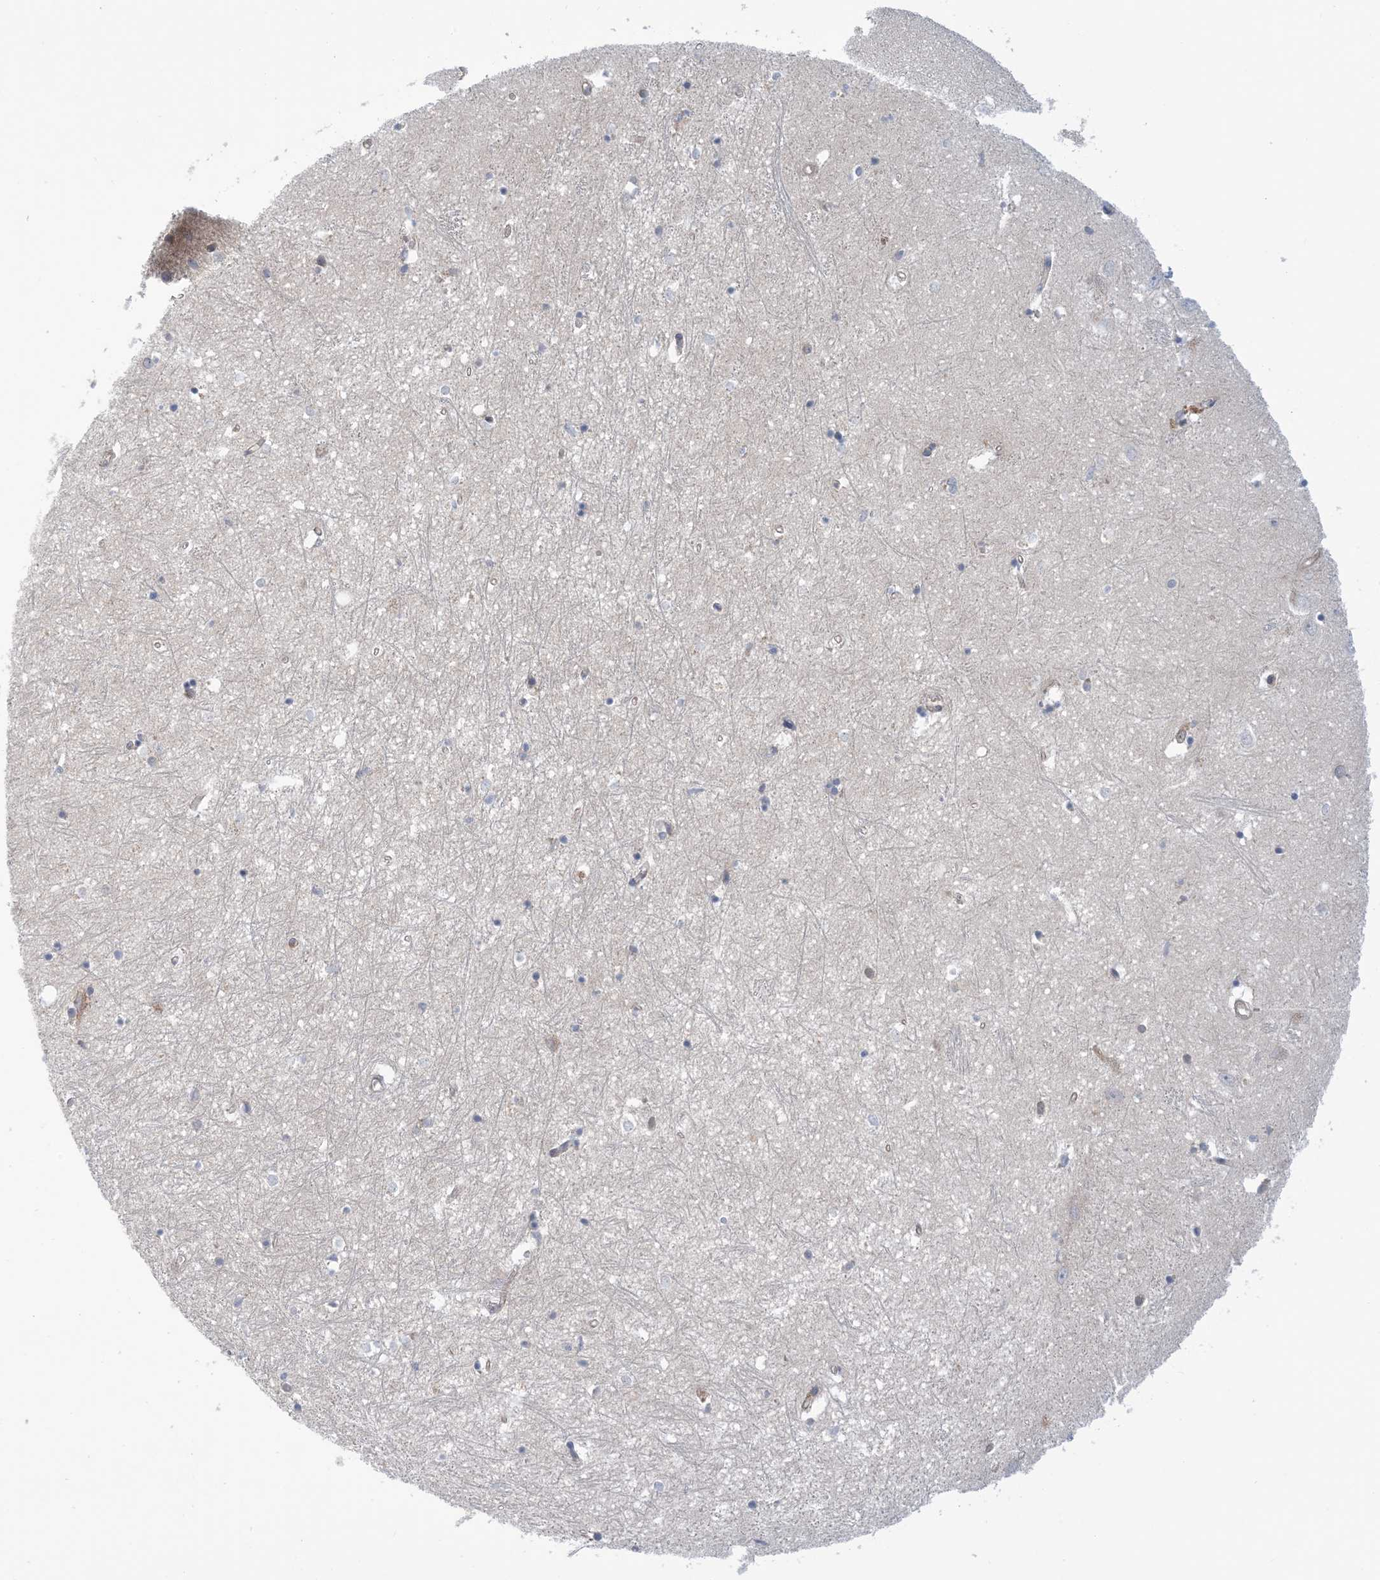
{"staining": {"intensity": "negative", "quantity": "none", "location": "none"}, "tissue": "hippocampus", "cell_type": "Glial cells", "image_type": "normal", "snomed": [{"axis": "morphology", "description": "Normal tissue, NOS"}, {"axis": "topography", "description": "Hippocampus"}], "caption": "Immunohistochemistry (IHC) image of benign hippocampus: hippocampus stained with DAB displays no significant protein positivity in glial cells.", "gene": "EHBP1", "patient": {"sex": "female", "age": 64}}